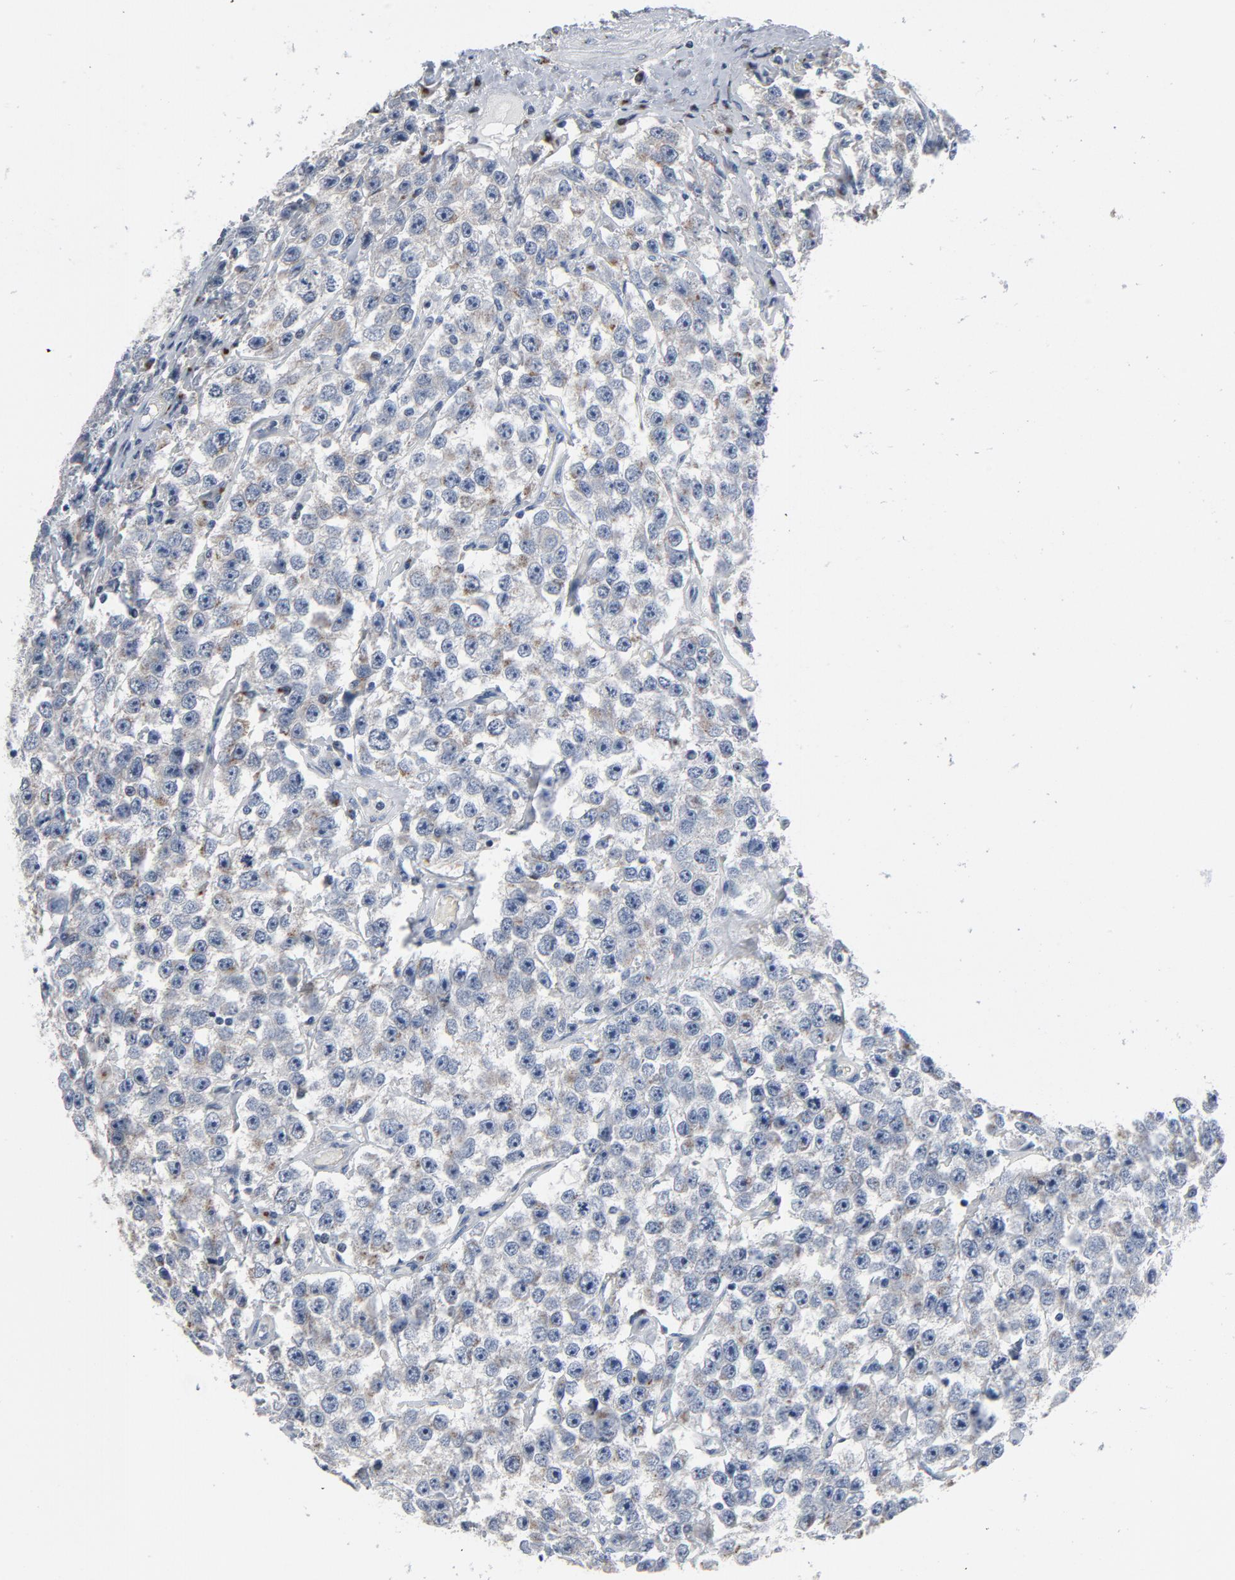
{"staining": {"intensity": "moderate", "quantity": "25%-75%", "location": "cytoplasmic/membranous"}, "tissue": "testis cancer", "cell_type": "Tumor cells", "image_type": "cancer", "snomed": [{"axis": "morphology", "description": "Seminoma, NOS"}, {"axis": "topography", "description": "Testis"}], "caption": "Tumor cells show moderate cytoplasmic/membranous staining in approximately 25%-75% of cells in seminoma (testis).", "gene": "YIPF6", "patient": {"sex": "male", "age": 52}}